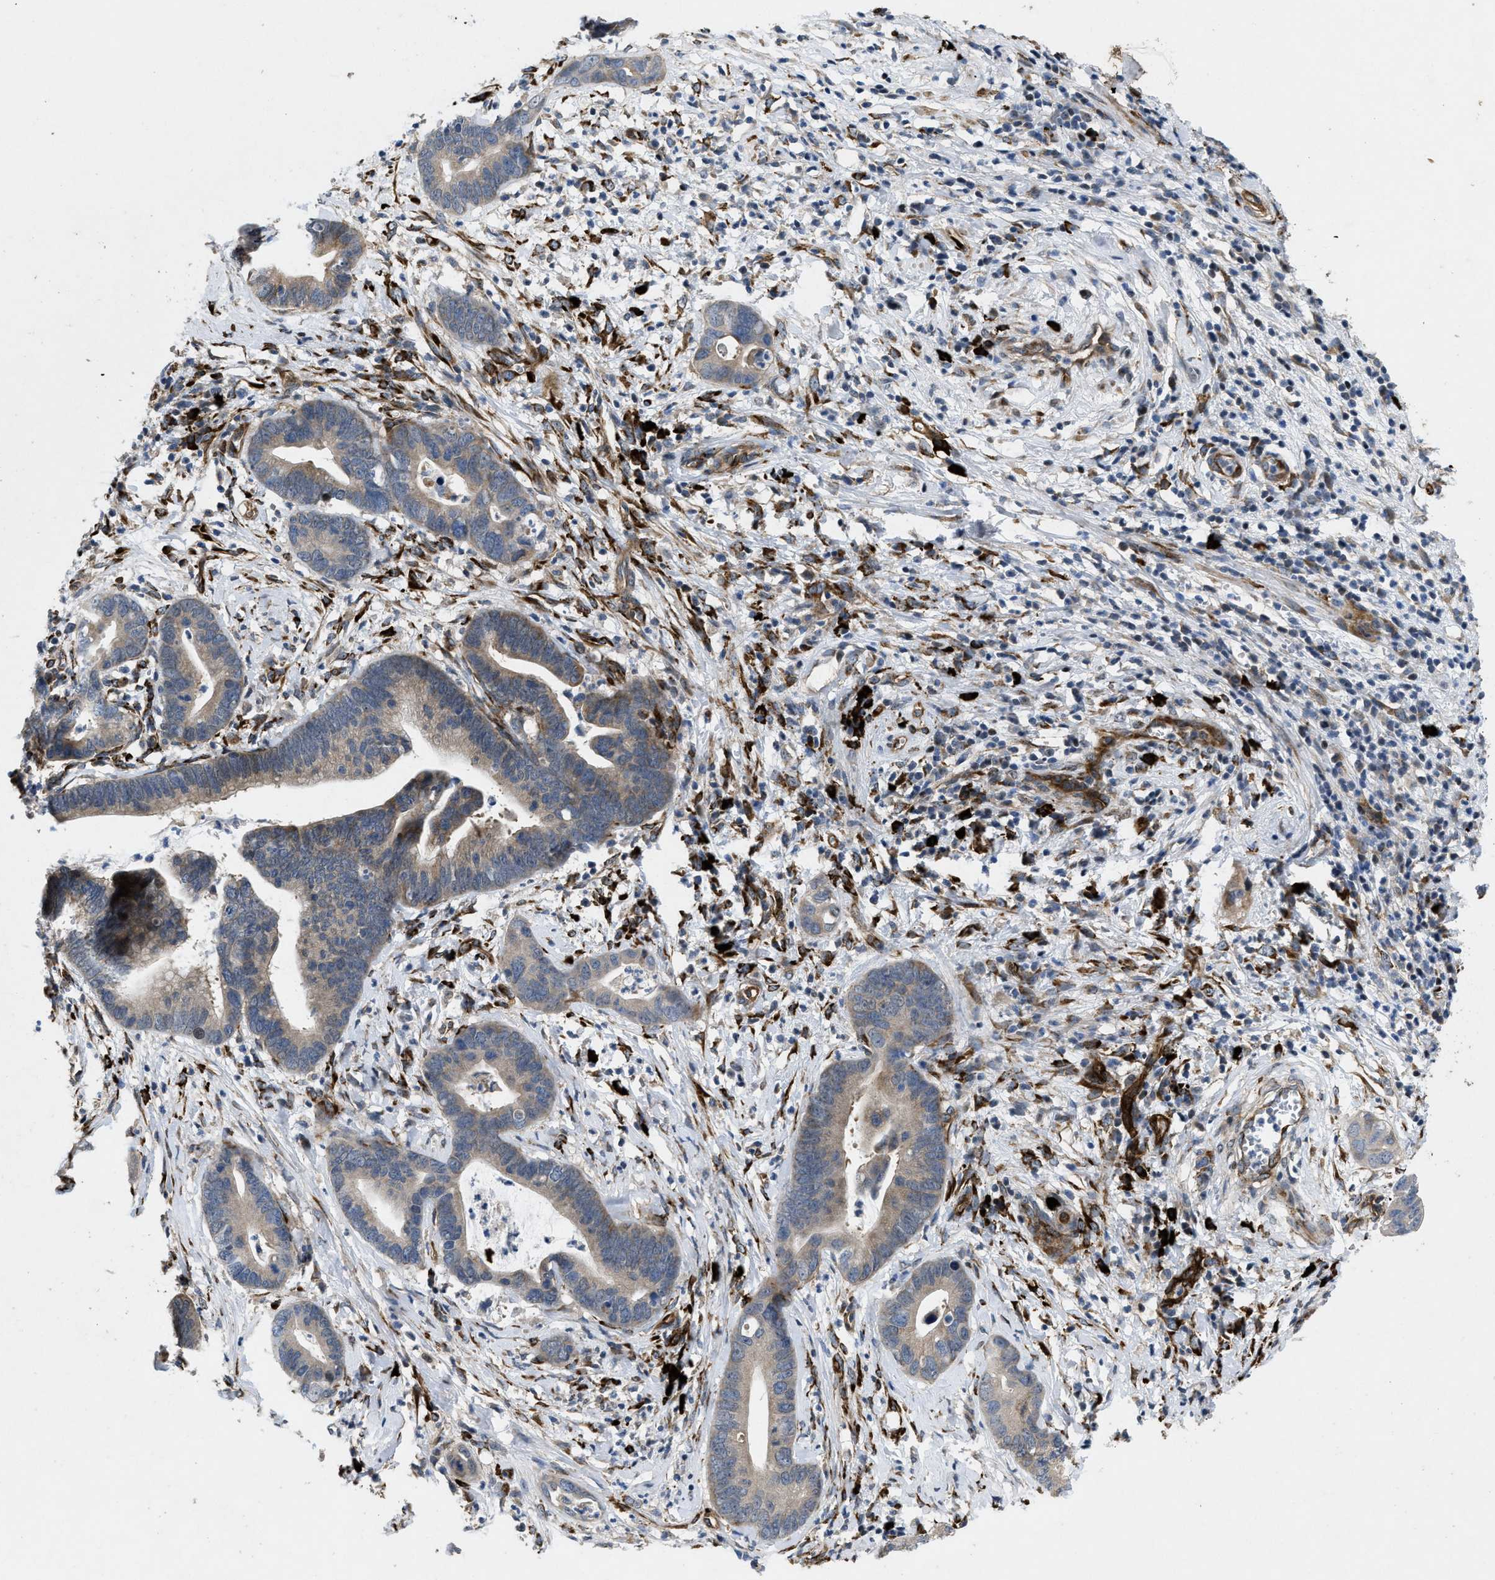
{"staining": {"intensity": "moderate", "quantity": "25%-75%", "location": "cytoplasmic/membranous"}, "tissue": "cervical cancer", "cell_type": "Tumor cells", "image_type": "cancer", "snomed": [{"axis": "morphology", "description": "Adenocarcinoma, NOS"}, {"axis": "topography", "description": "Cervix"}], "caption": "IHC of human cervical adenocarcinoma reveals medium levels of moderate cytoplasmic/membranous staining in approximately 25%-75% of tumor cells.", "gene": "HSPA12B", "patient": {"sex": "female", "age": 44}}